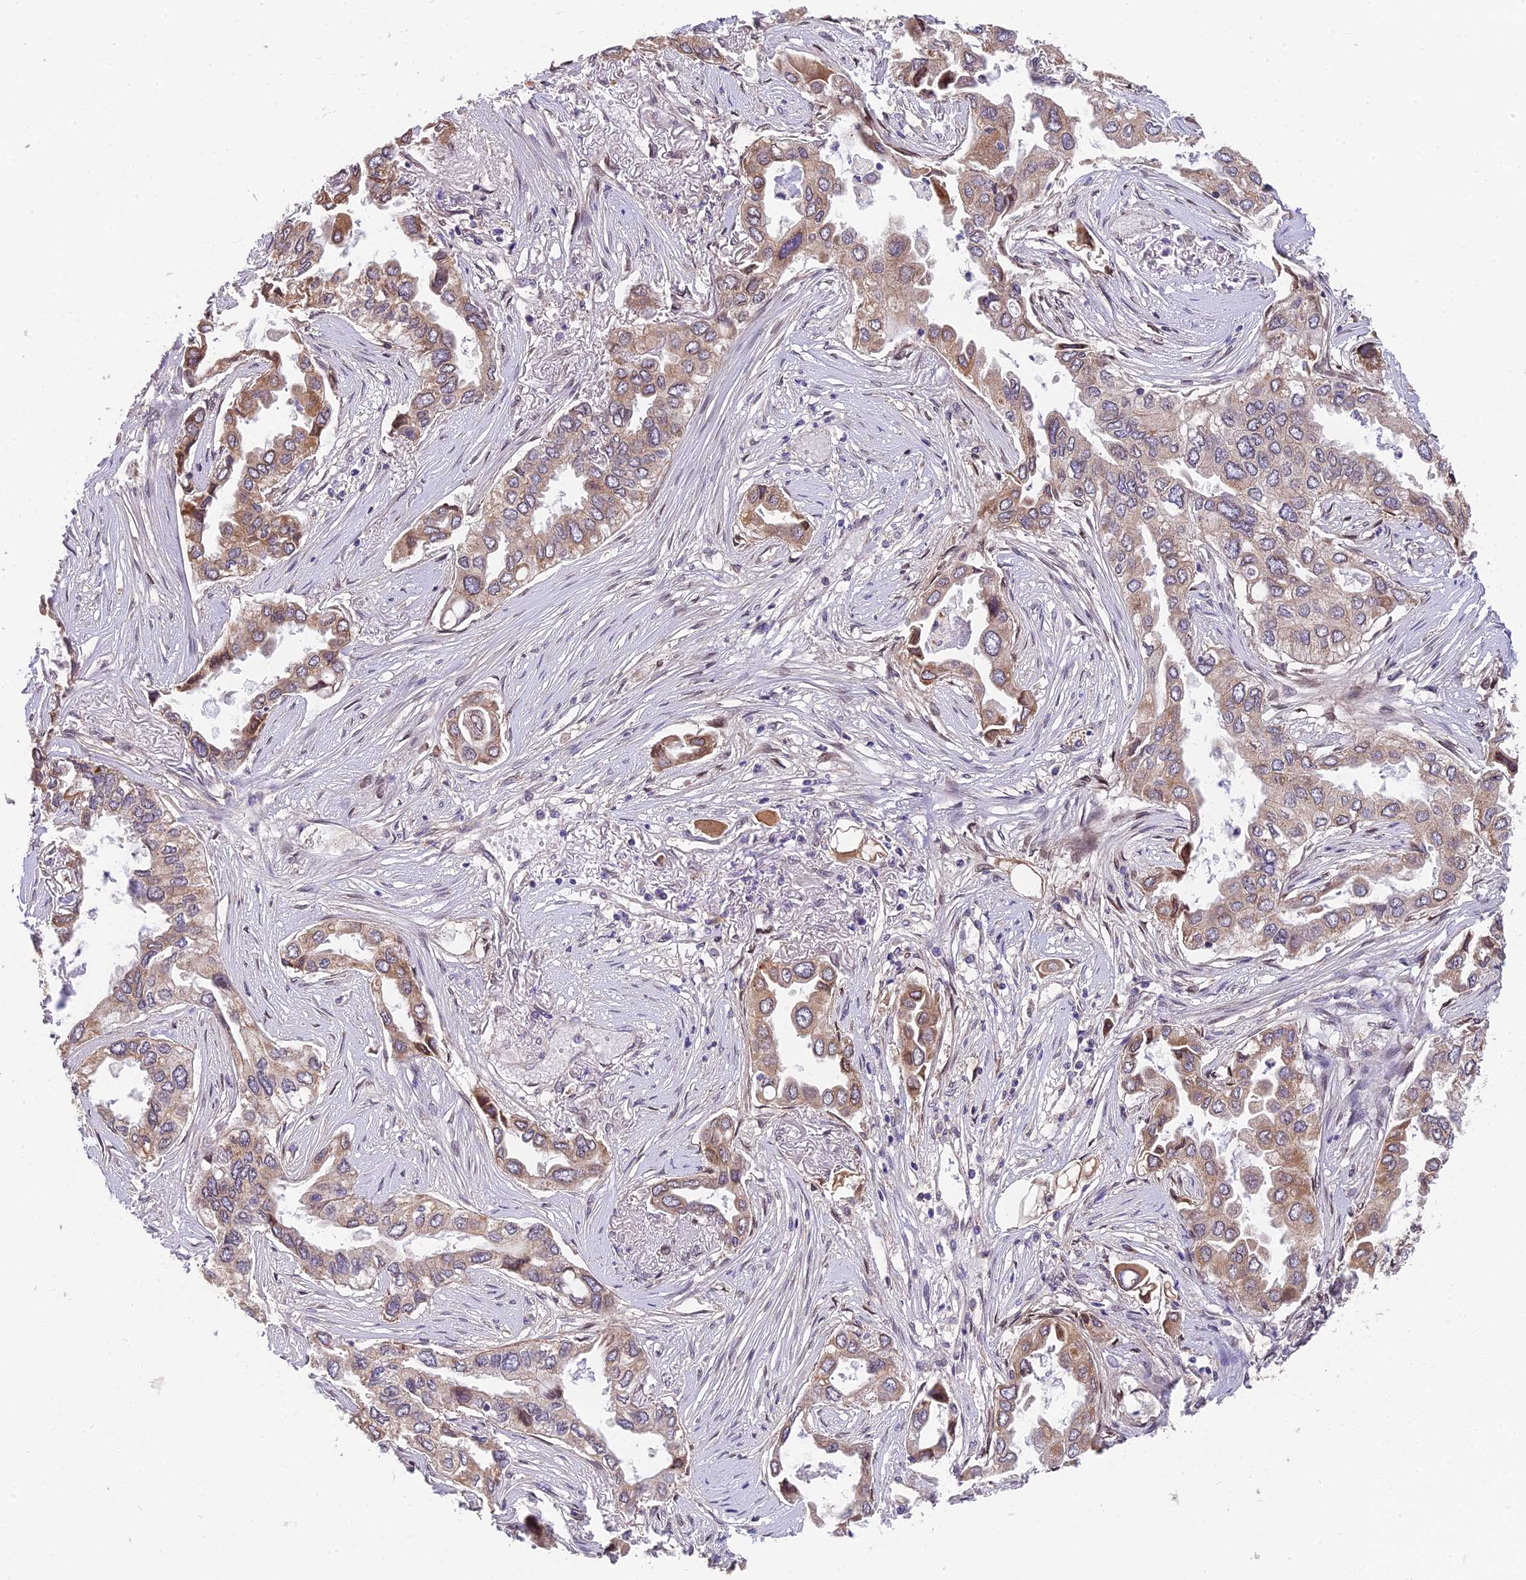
{"staining": {"intensity": "moderate", "quantity": ">75%", "location": "cytoplasmic/membranous"}, "tissue": "lung cancer", "cell_type": "Tumor cells", "image_type": "cancer", "snomed": [{"axis": "morphology", "description": "Adenocarcinoma, NOS"}, {"axis": "topography", "description": "Lung"}], "caption": "Adenocarcinoma (lung) stained with IHC displays moderate cytoplasmic/membranous expression in about >75% of tumor cells.", "gene": "CYP2R1", "patient": {"sex": "female", "age": 76}}